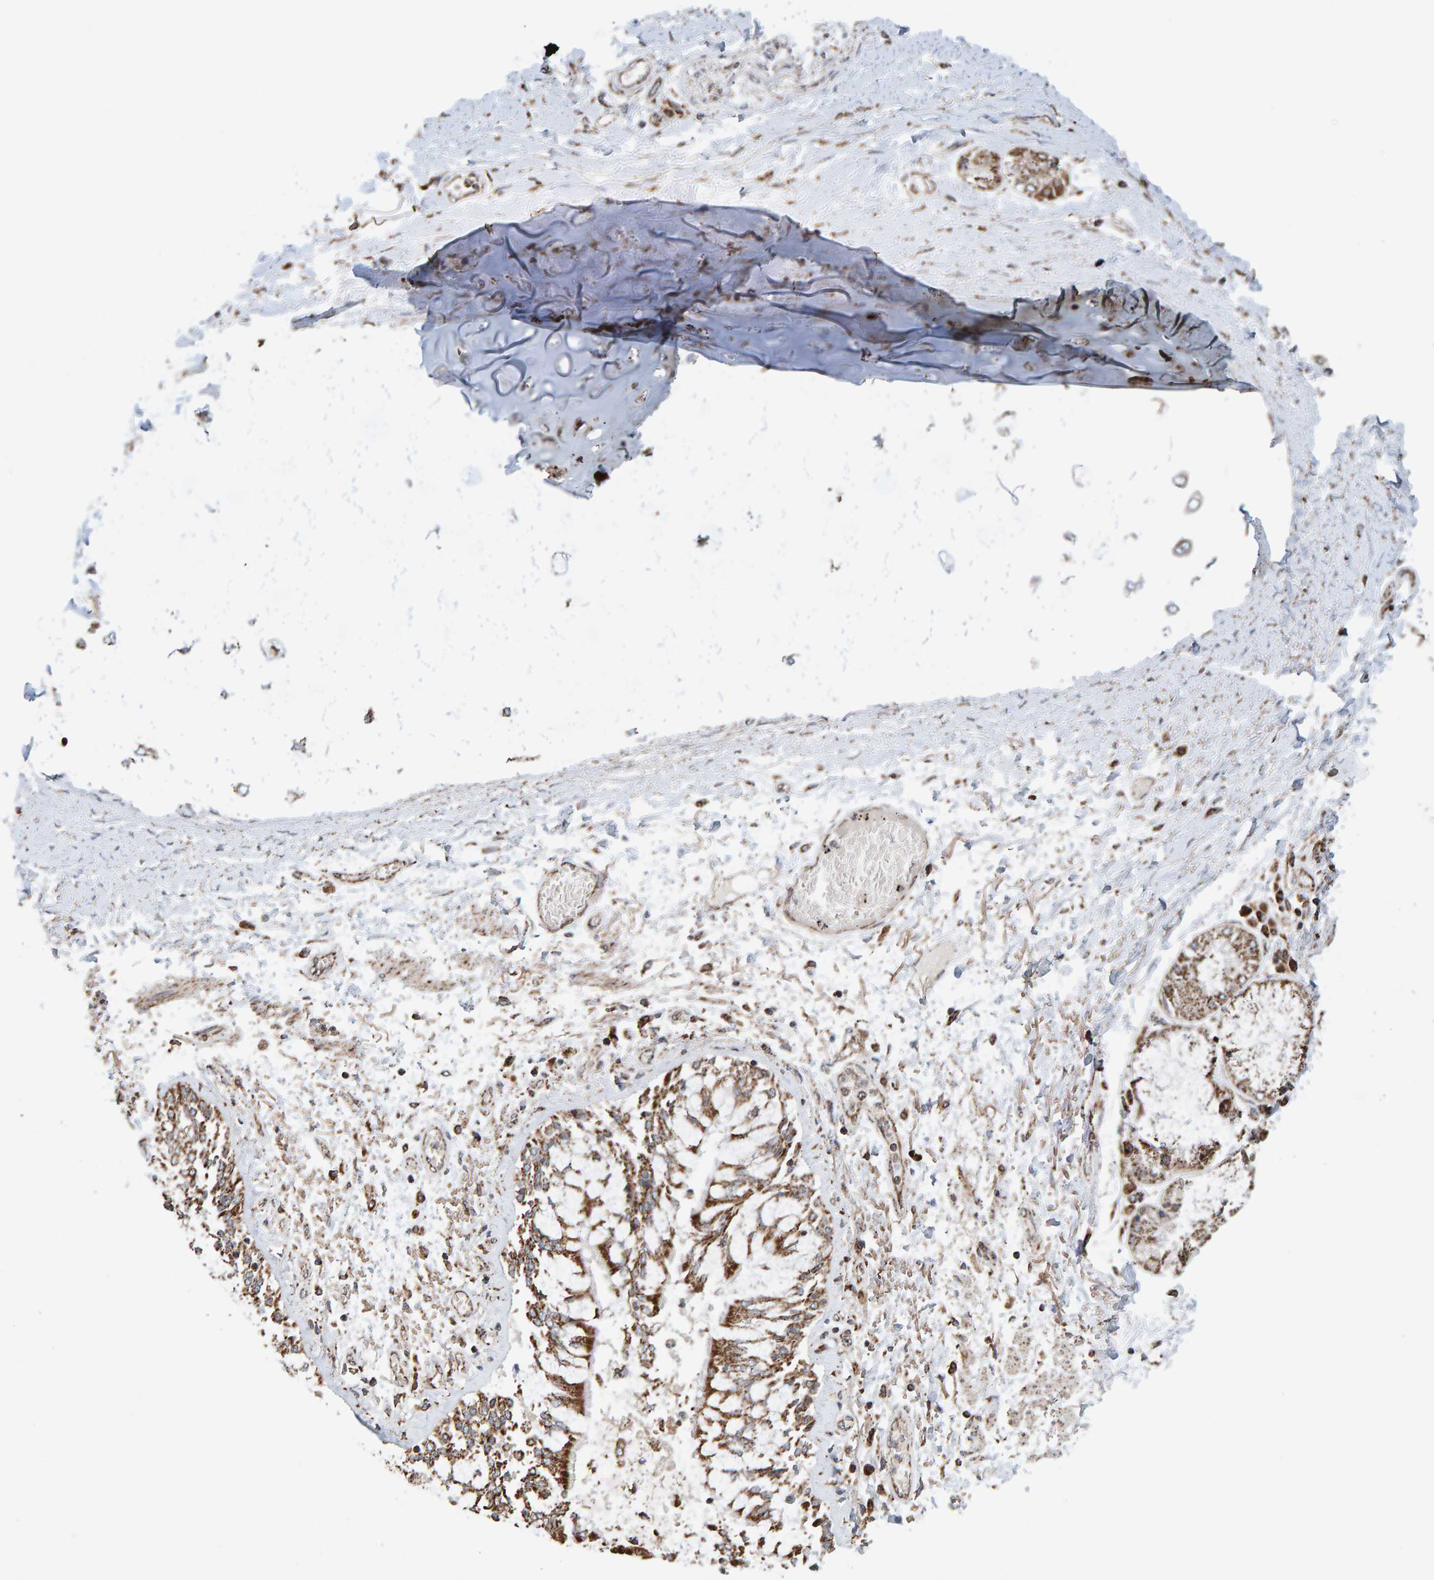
{"staining": {"intensity": "strong", "quantity": "25%-75%", "location": "cytoplasmic/membranous"}, "tissue": "lung cancer", "cell_type": "Tumor cells", "image_type": "cancer", "snomed": [{"axis": "morphology", "description": "Normal tissue, NOS"}, {"axis": "morphology", "description": "Squamous cell carcinoma, NOS"}, {"axis": "topography", "description": "Lymph node"}, {"axis": "topography", "description": "Cartilage tissue"}, {"axis": "topography", "description": "Bronchus"}, {"axis": "topography", "description": "Lung"}, {"axis": "topography", "description": "Peripheral nerve tissue"}], "caption": "Human lung cancer stained for a protein (brown) displays strong cytoplasmic/membranous positive expression in about 25%-75% of tumor cells.", "gene": "MRPL45", "patient": {"sex": "female", "age": 49}}